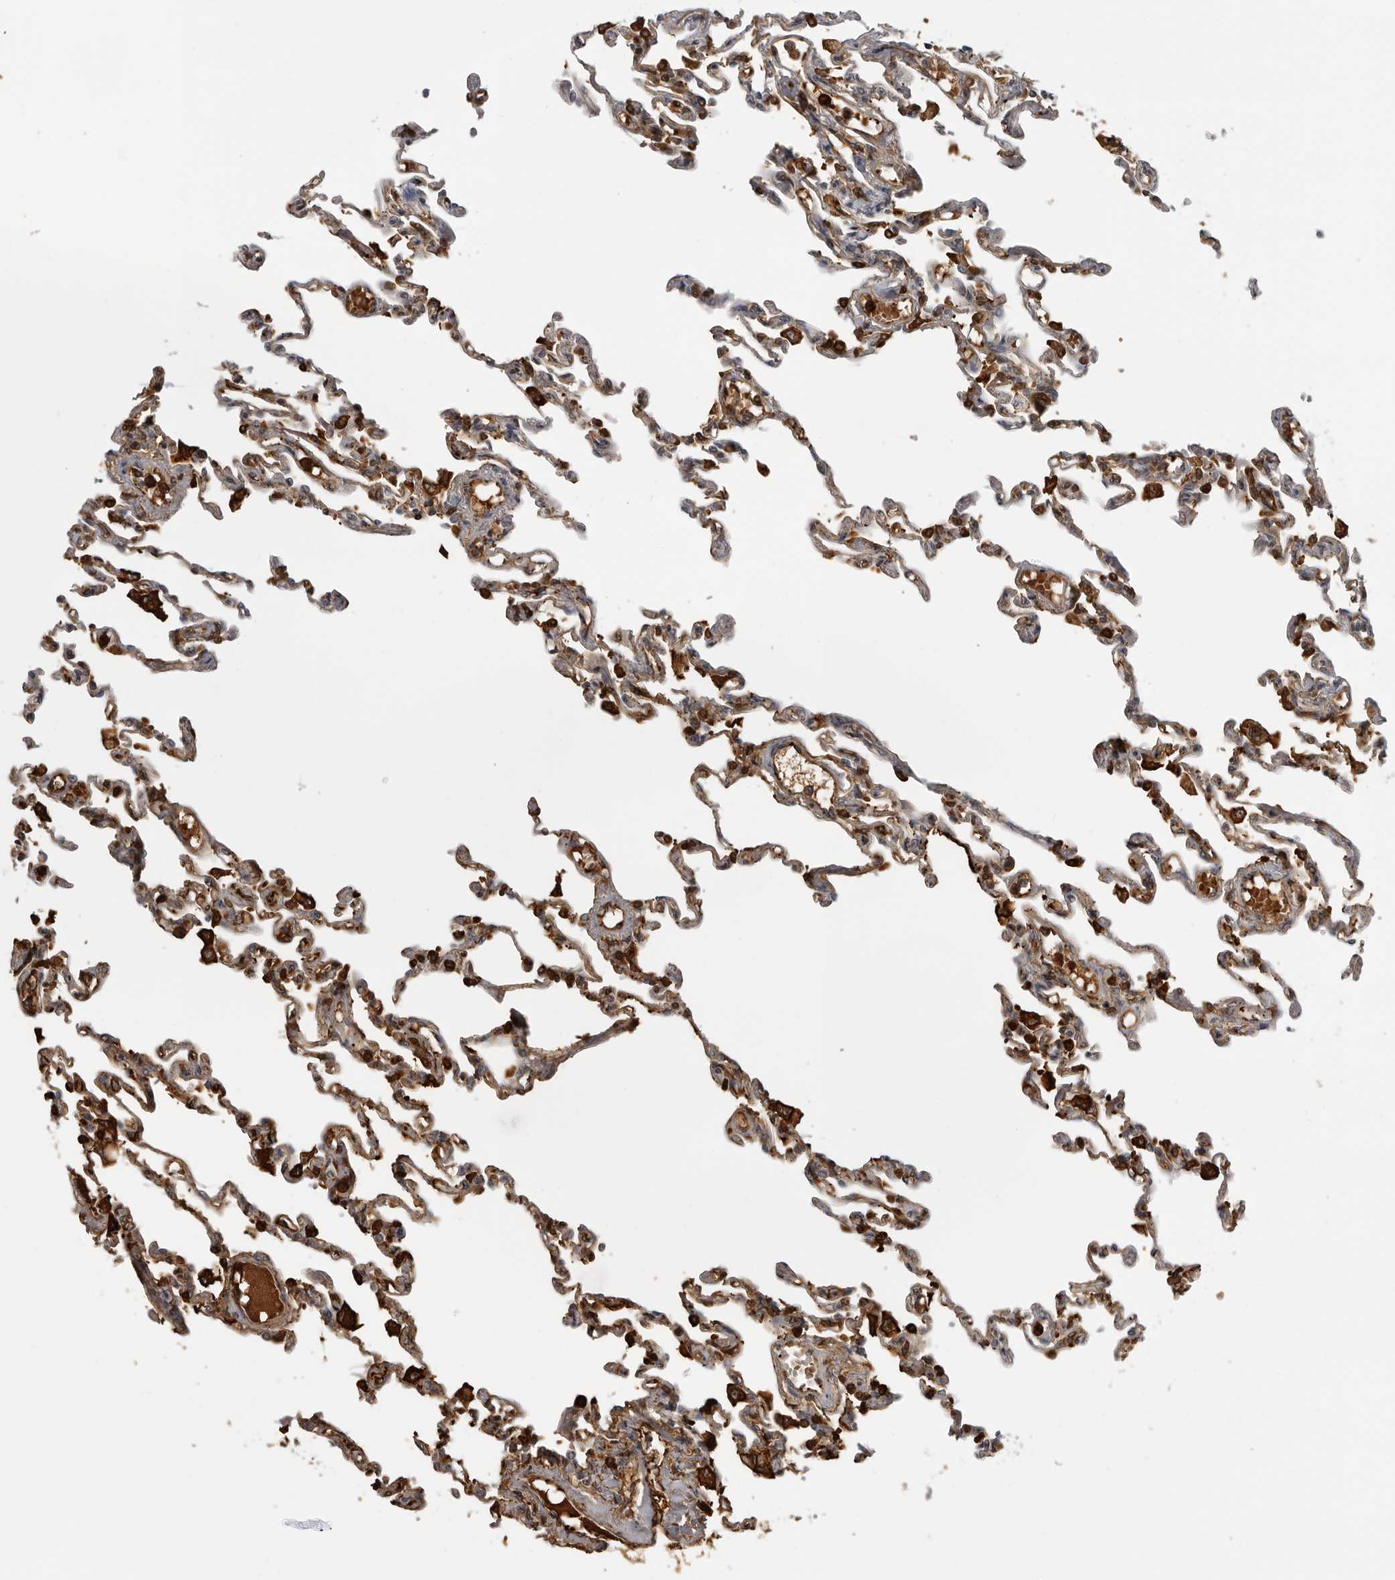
{"staining": {"intensity": "strong", "quantity": "<25%", "location": "cytoplasmic/membranous"}, "tissue": "lung", "cell_type": "Alveolar cells", "image_type": "normal", "snomed": [{"axis": "morphology", "description": "Normal tissue, NOS"}, {"axis": "topography", "description": "Lung"}], "caption": "DAB immunohistochemical staining of unremarkable human lung reveals strong cytoplasmic/membranous protein staining in about <25% of alveolar cells.", "gene": "PLEKHF2", "patient": {"sex": "male", "age": 21}}